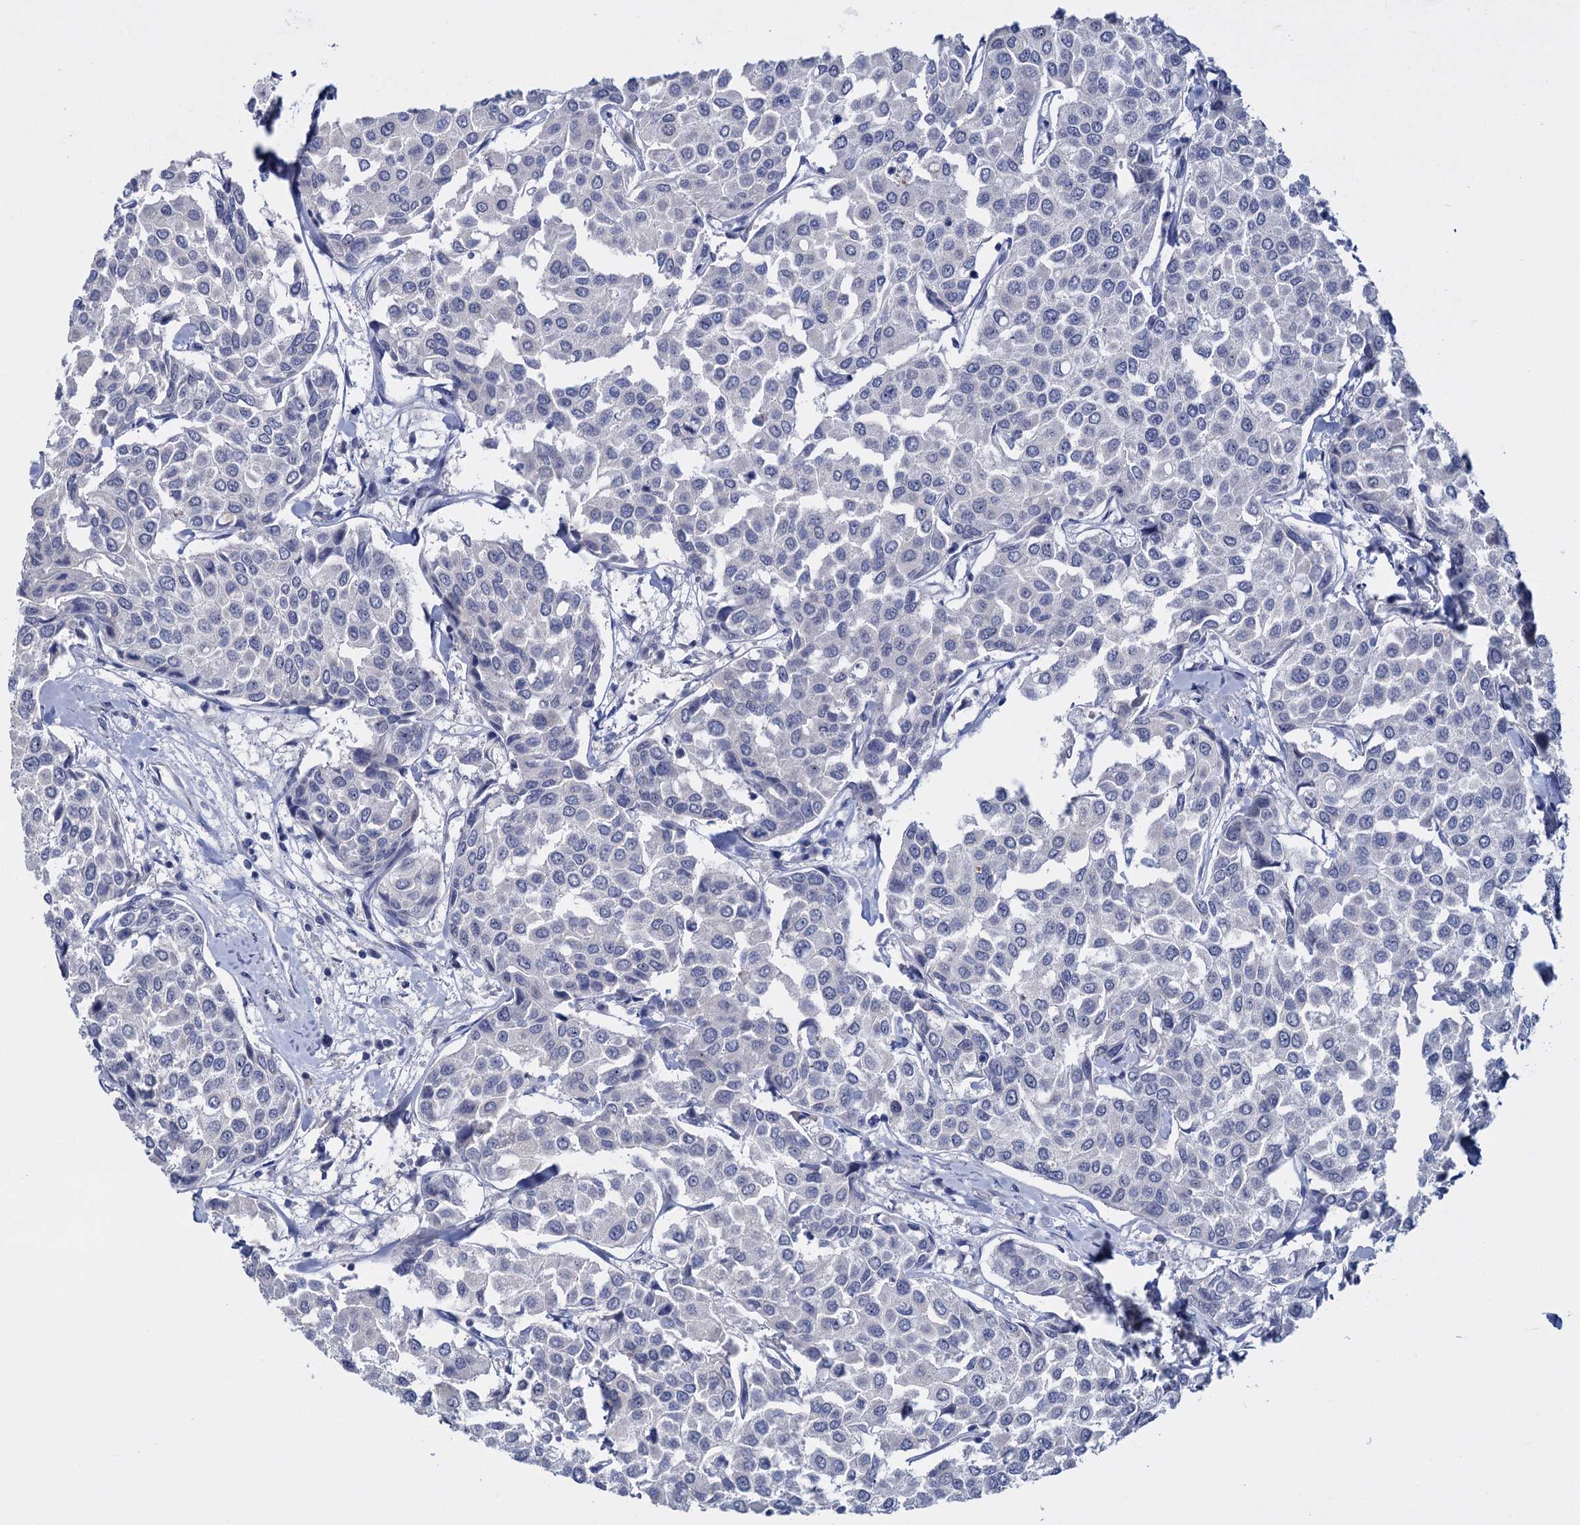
{"staining": {"intensity": "negative", "quantity": "none", "location": "none"}, "tissue": "breast cancer", "cell_type": "Tumor cells", "image_type": "cancer", "snomed": [{"axis": "morphology", "description": "Duct carcinoma"}, {"axis": "topography", "description": "Breast"}], "caption": "The micrograph exhibits no significant expression in tumor cells of breast cancer (infiltrating ductal carcinoma).", "gene": "SFN", "patient": {"sex": "female", "age": 55}}